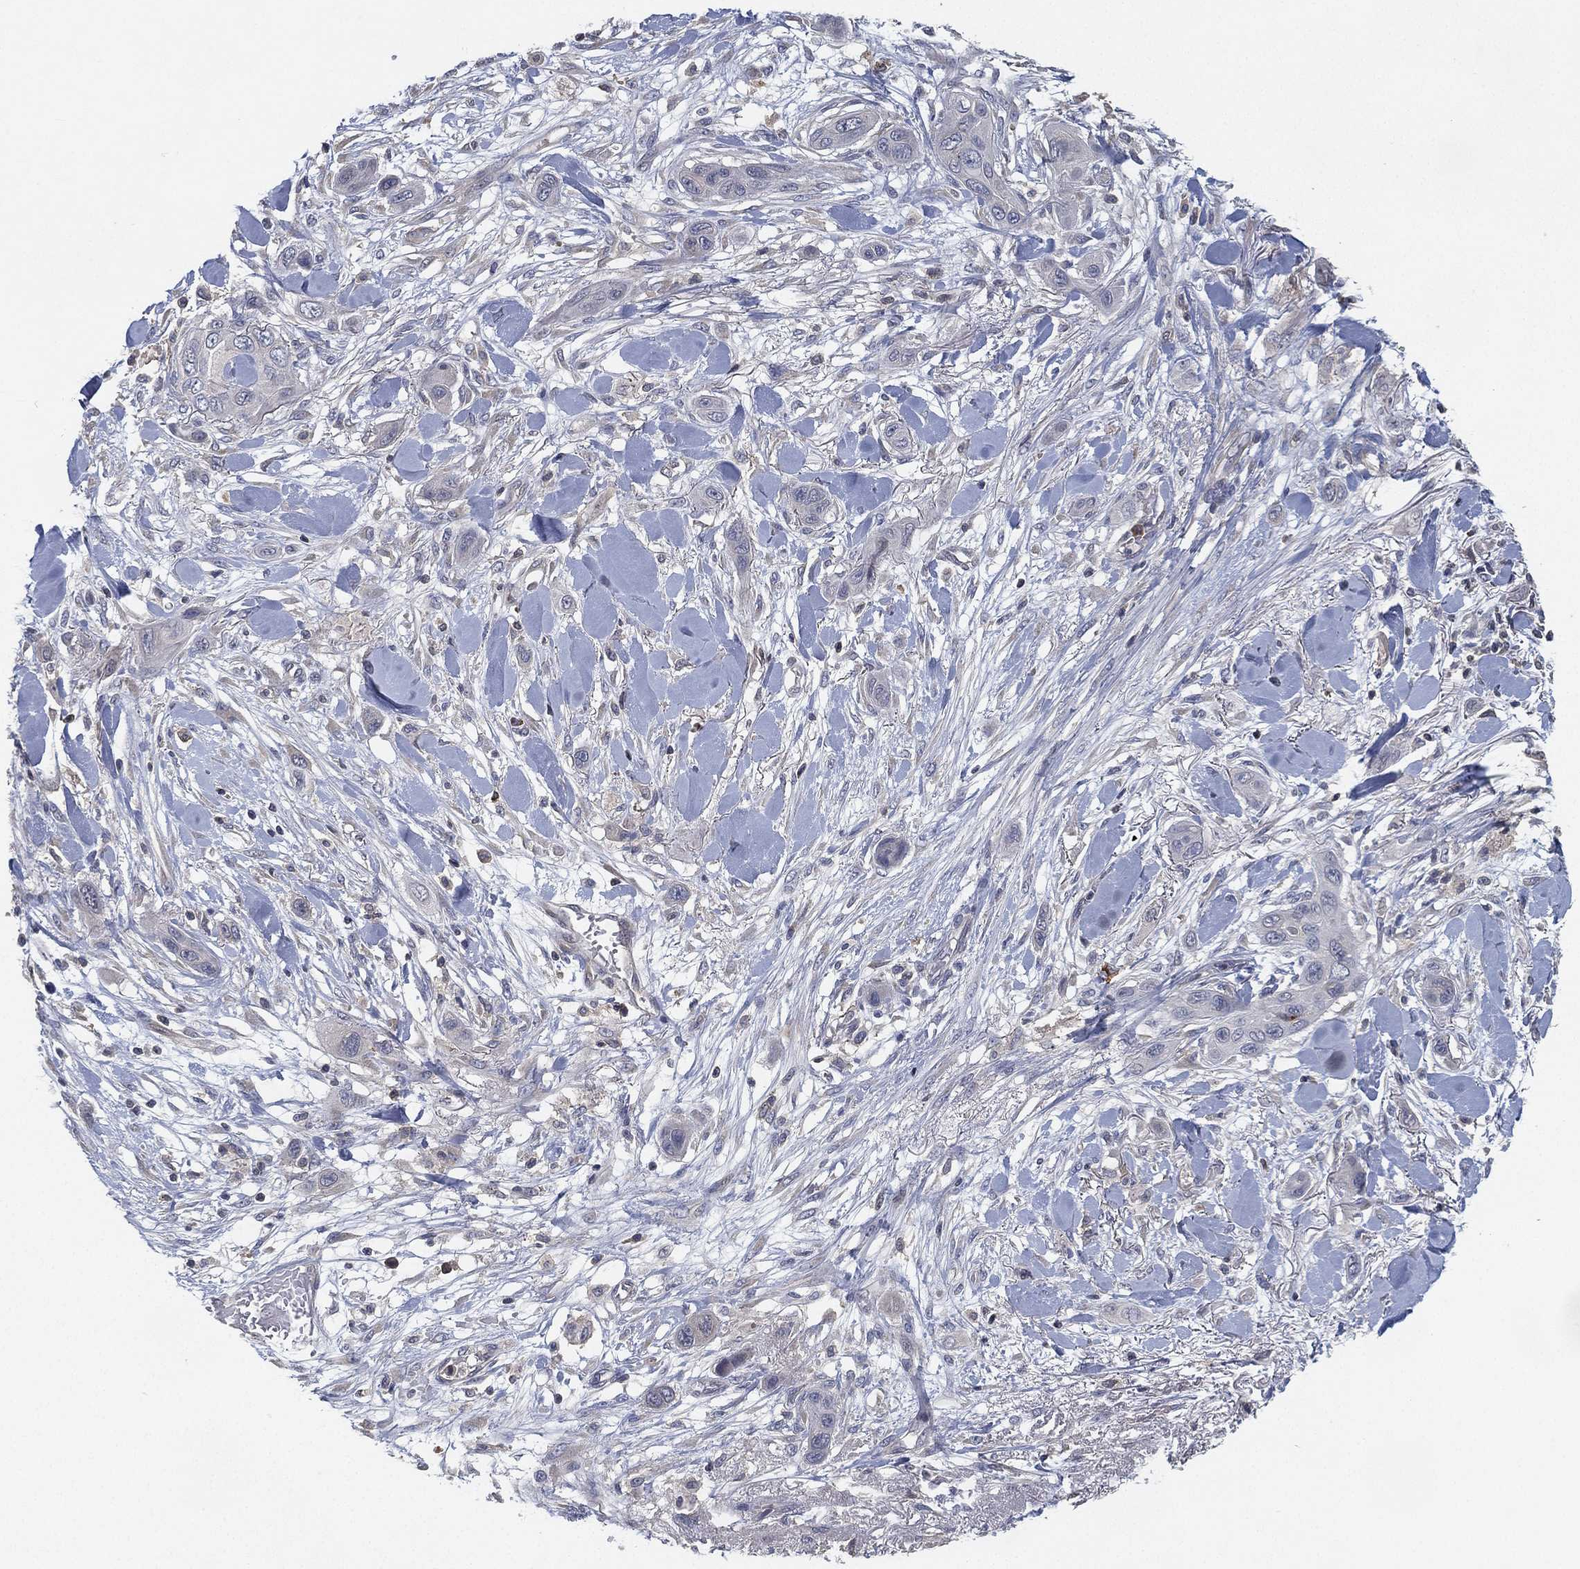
{"staining": {"intensity": "negative", "quantity": "none", "location": "none"}, "tissue": "skin cancer", "cell_type": "Tumor cells", "image_type": "cancer", "snomed": [{"axis": "morphology", "description": "Squamous cell carcinoma, NOS"}, {"axis": "topography", "description": "Skin"}], "caption": "High magnification brightfield microscopy of skin cancer (squamous cell carcinoma) stained with DAB (3,3'-diaminobenzidine) (brown) and counterstained with hematoxylin (blue): tumor cells show no significant staining. Brightfield microscopy of immunohistochemistry stained with DAB (3,3'-diaminobenzidine) (brown) and hematoxylin (blue), captured at high magnification.", "gene": "CFAP251", "patient": {"sex": "male", "age": 79}}